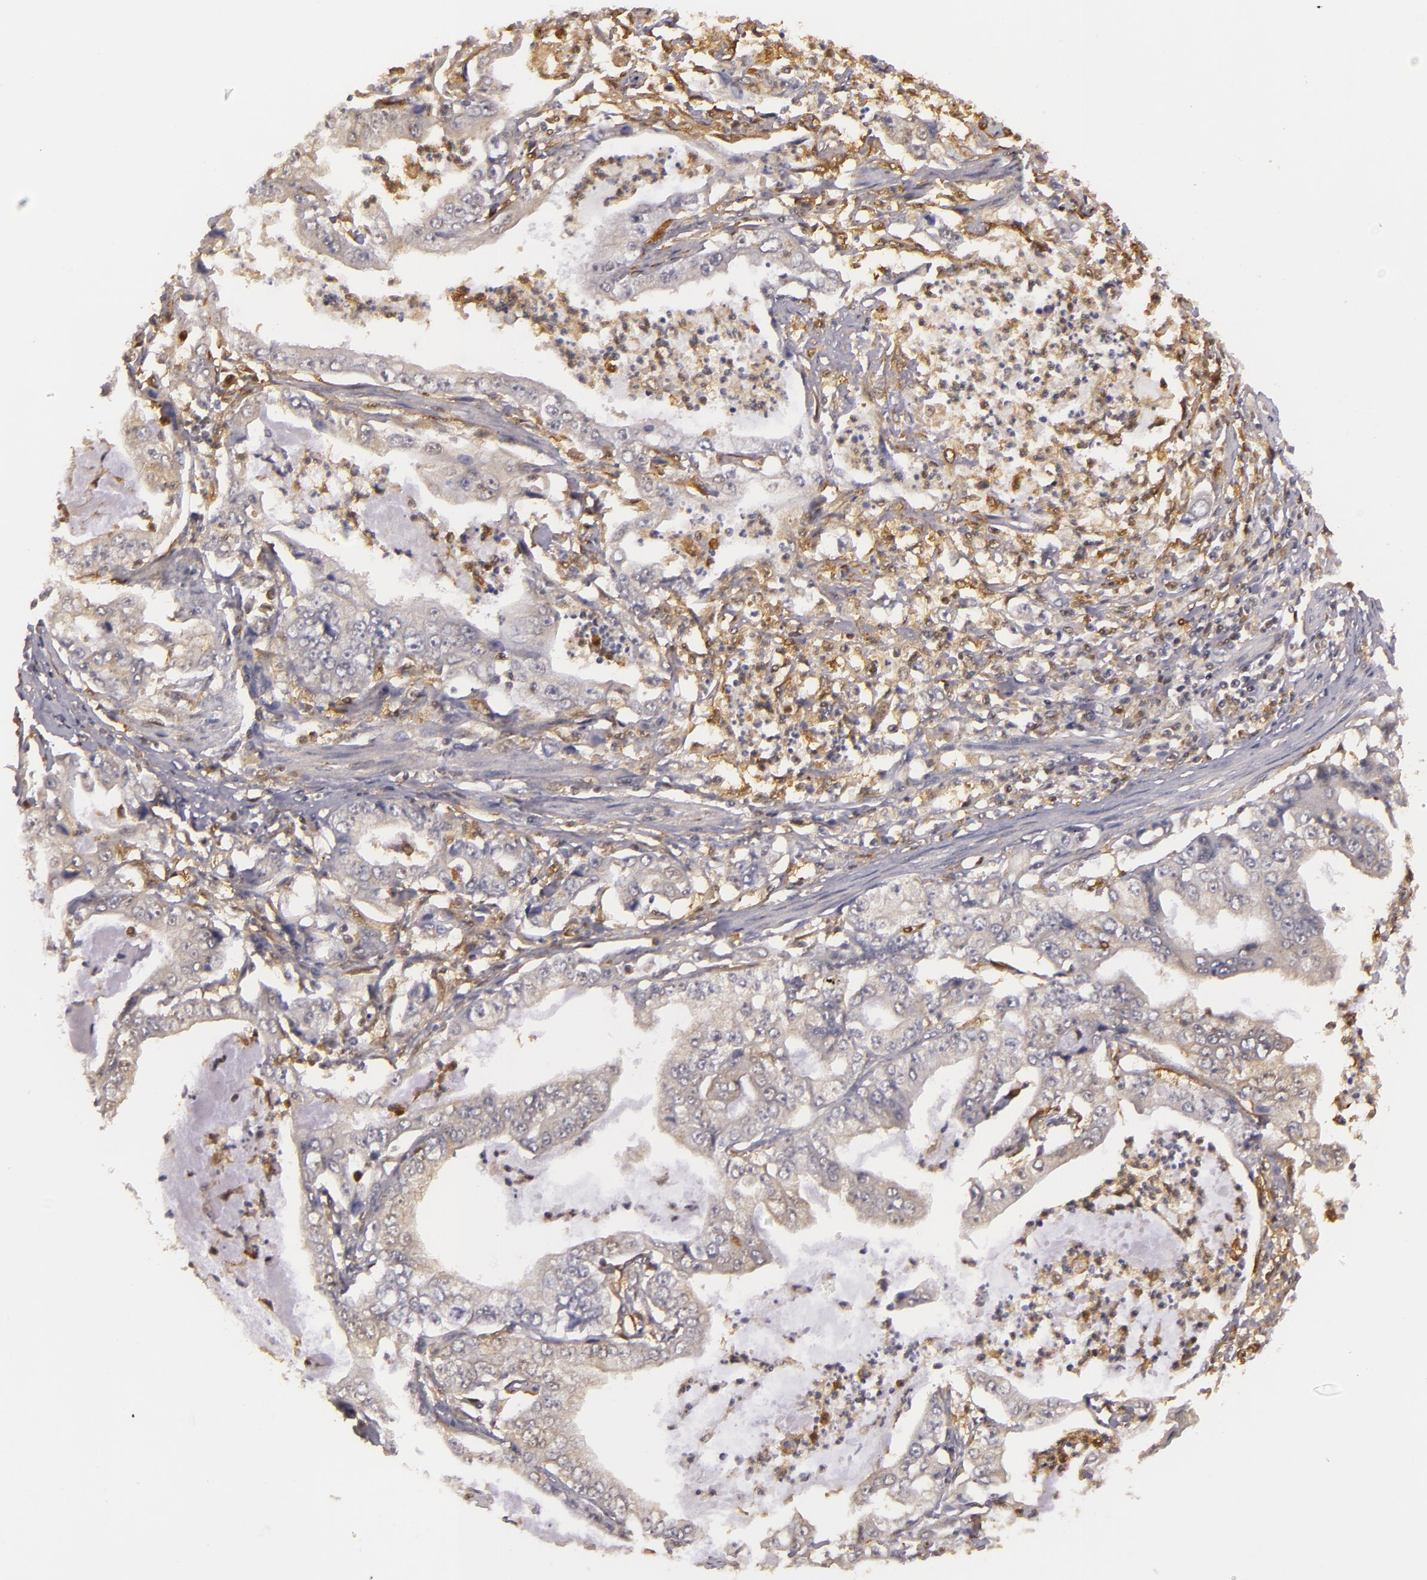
{"staining": {"intensity": "weak", "quantity": "25%-75%", "location": "cytoplasmic/membranous"}, "tissue": "stomach cancer", "cell_type": "Tumor cells", "image_type": "cancer", "snomed": [{"axis": "morphology", "description": "Adenocarcinoma, NOS"}, {"axis": "topography", "description": "Pancreas"}, {"axis": "topography", "description": "Stomach, upper"}], "caption": "Stomach adenocarcinoma stained for a protein (brown) exhibits weak cytoplasmic/membranous positive staining in about 25%-75% of tumor cells.", "gene": "TOM1", "patient": {"sex": "male", "age": 77}}